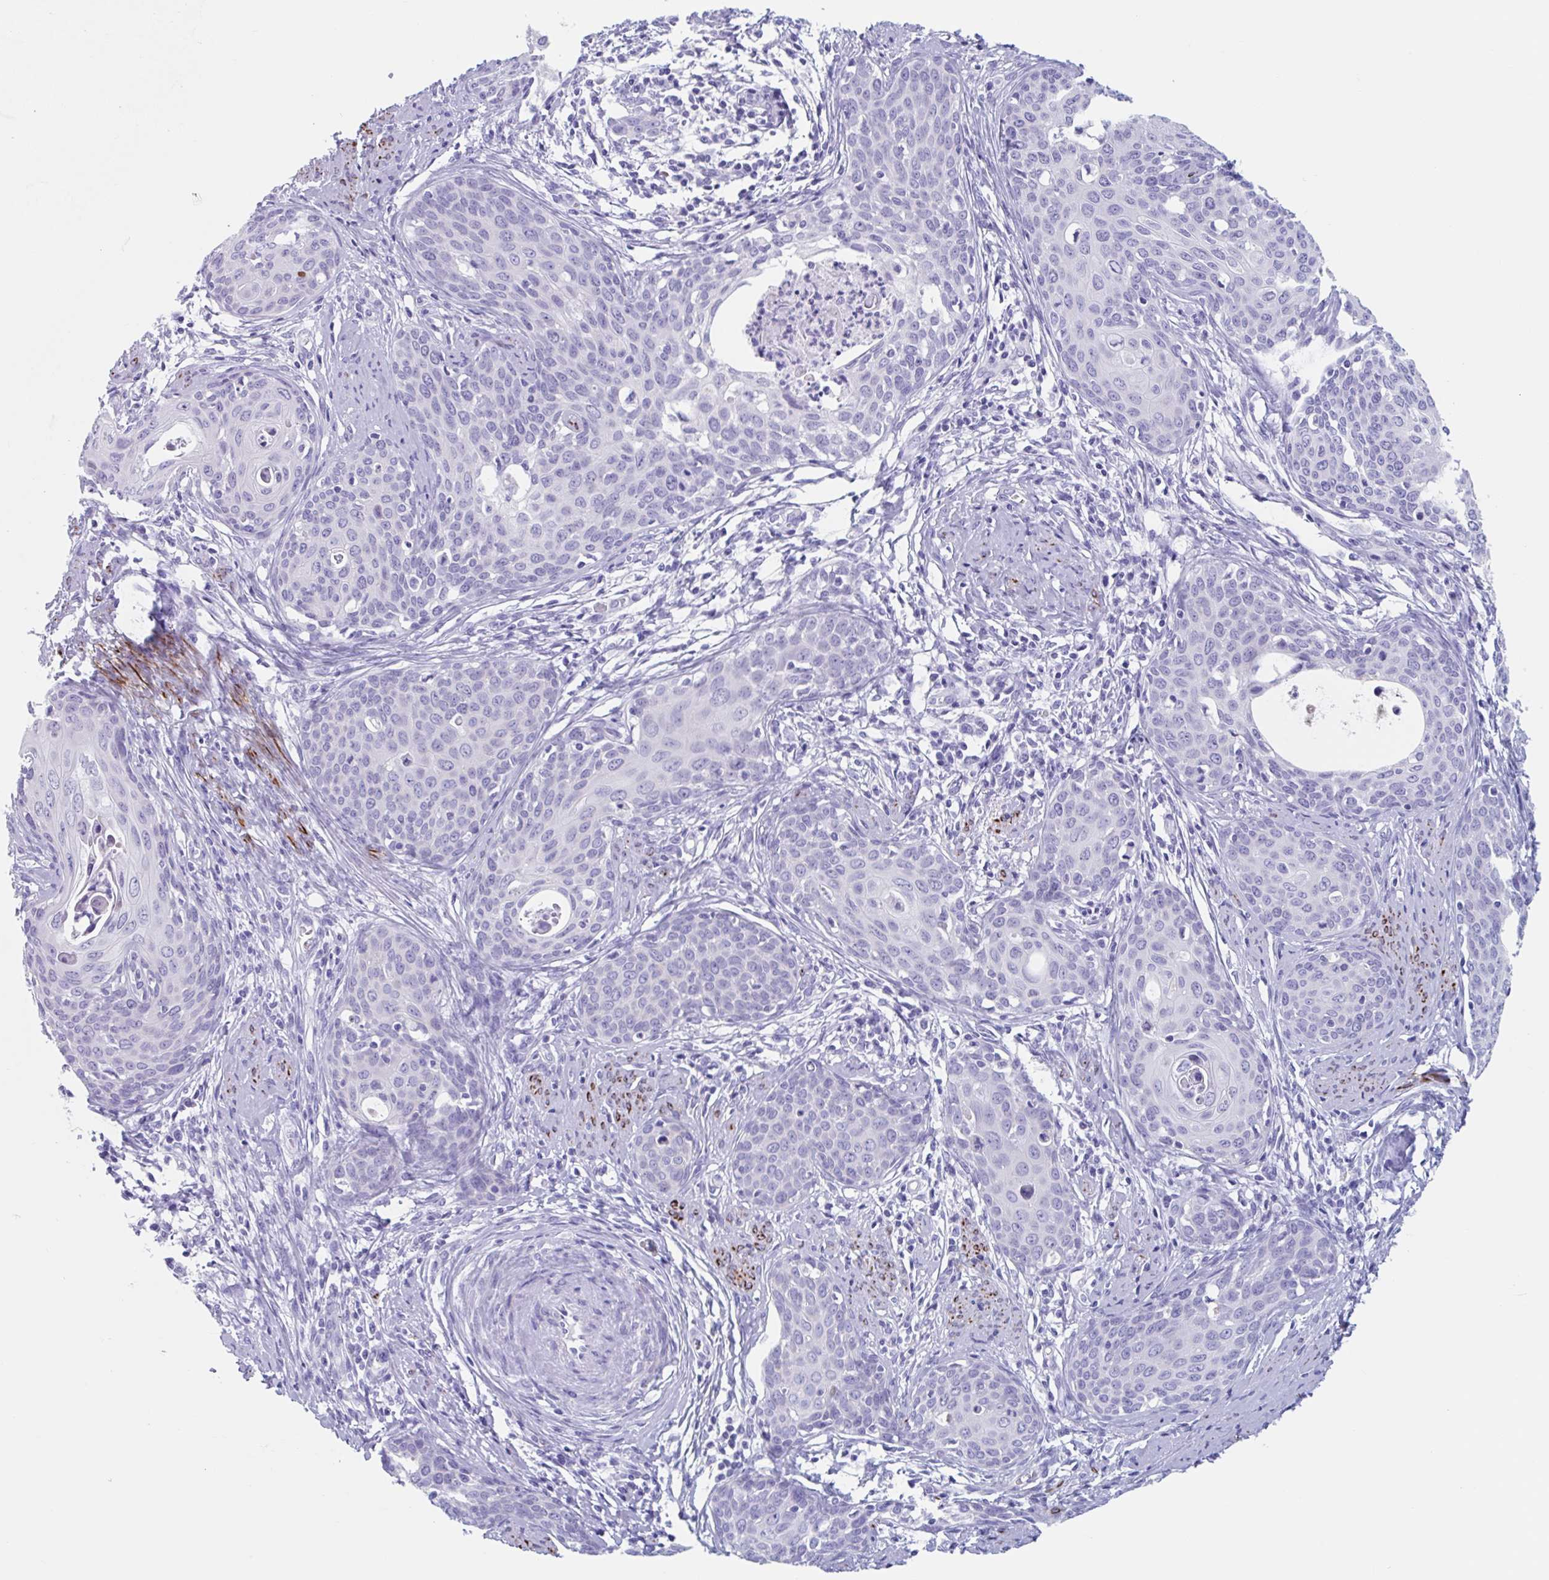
{"staining": {"intensity": "negative", "quantity": "none", "location": "none"}, "tissue": "cervical cancer", "cell_type": "Tumor cells", "image_type": "cancer", "snomed": [{"axis": "morphology", "description": "Squamous cell carcinoma, NOS"}, {"axis": "topography", "description": "Cervix"}], "caption": "The photomicrograph shows no significant expression in tumor cells of cervical squamous cell carcinoma.", "gene": "CPTP", "patient": {"sex": "female", "age": 46}}